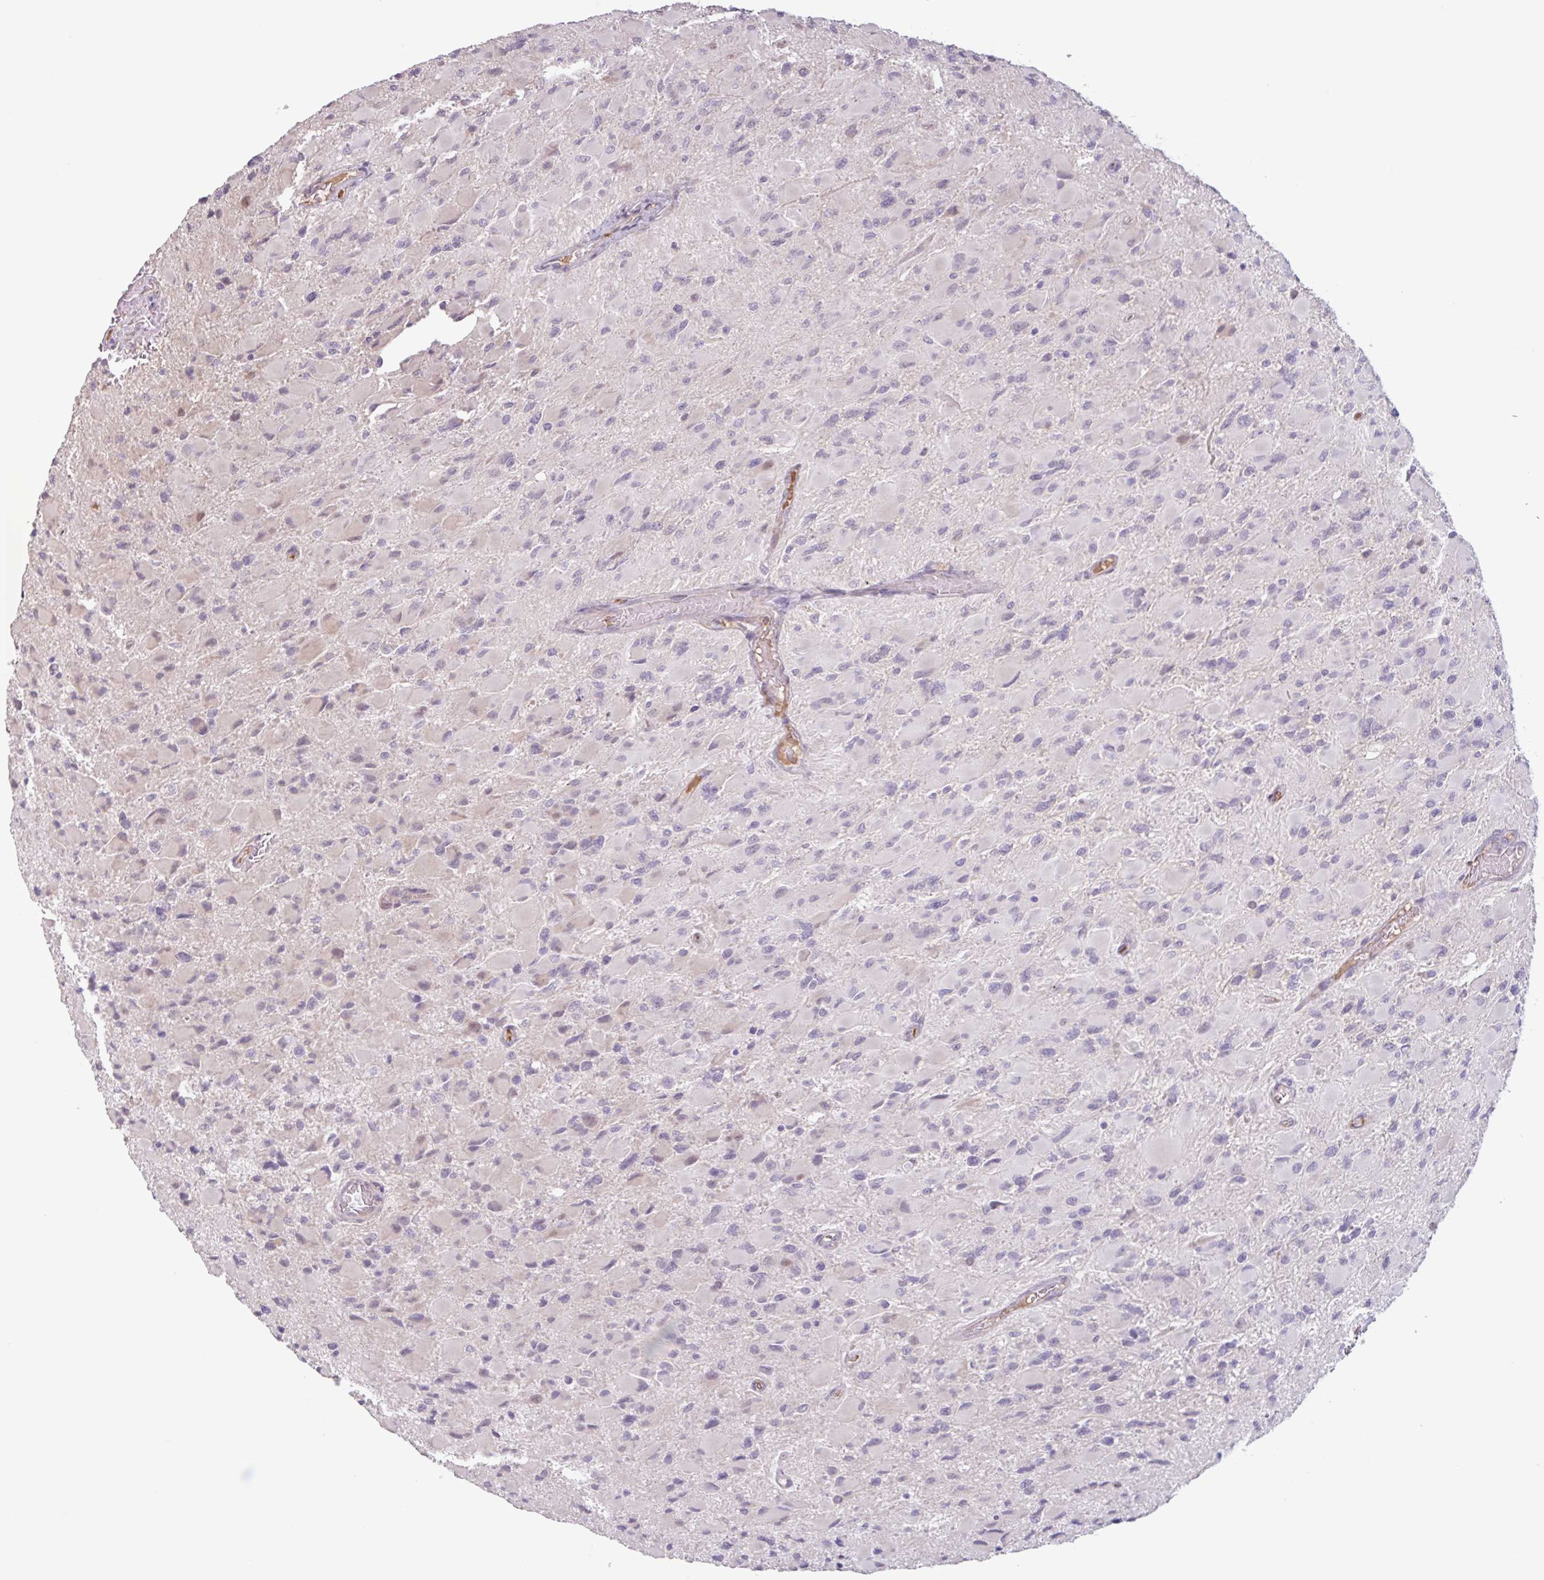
{"staining": {"intensity": "negative", "quantity": "none", "location": "none"}, "tissue": "glioma", "cell_type": "Tumor cells", "image_type": "cancer", "snomed": [{"axis": "morphology", "description": "Glioma, malignant, High grade"}, {"axis": "topography", "description": "Cerebral cortex"}], "caption": "A high-resolution image shows IHC staining of glioma, which exhibits no significant staining in tumor cells.", "gene": "TAF1D", "patient": {"sex": "female", "age": 36}}